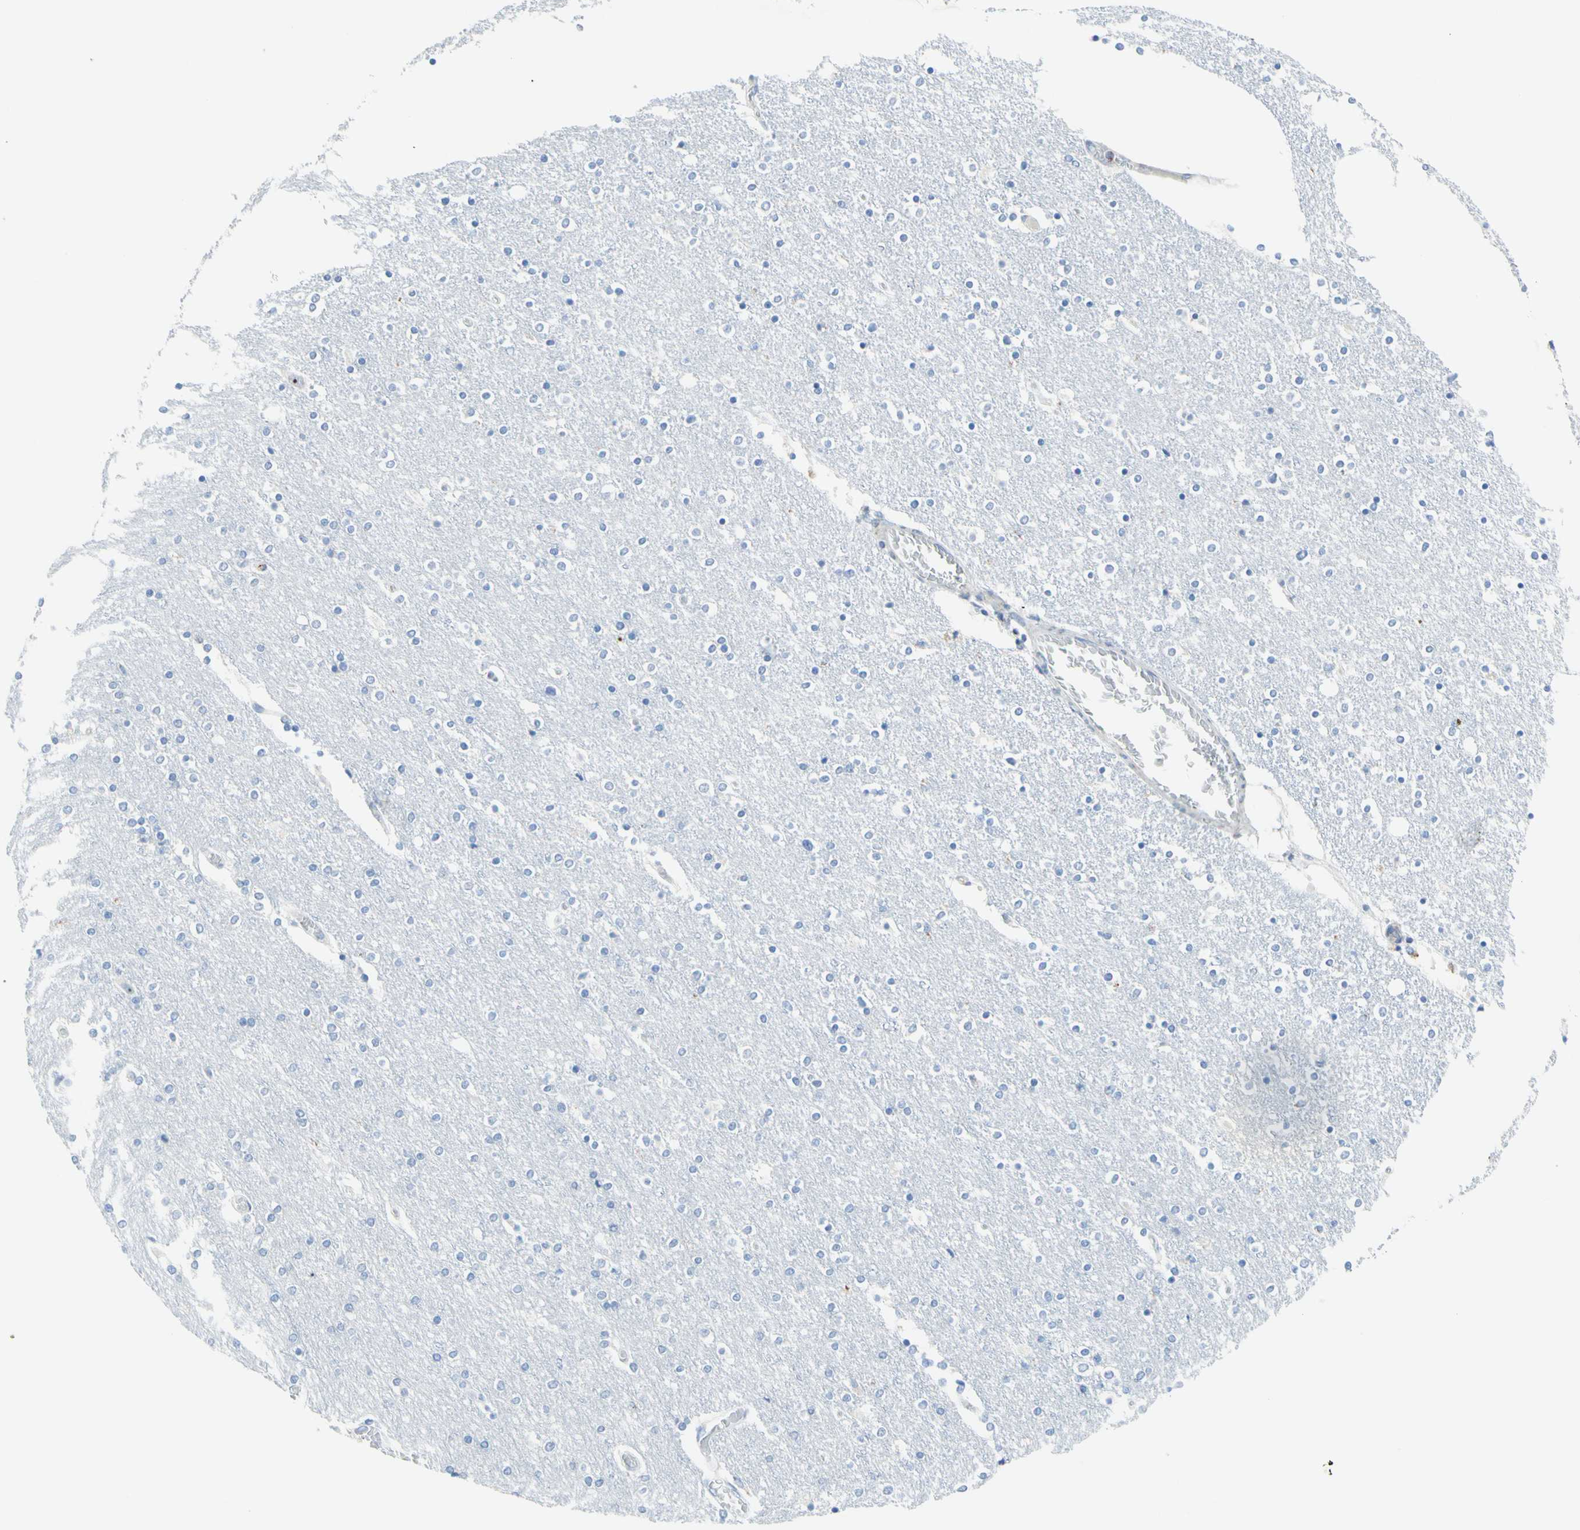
{"staining": {"intensity": "negative", "quantity": "none", "location": "none"}, "tissue": "caudate", "cell_type": "Glial cells", "image_type": "normal", "snomed": [{"axis": "morphology", "description": "Normal tissue, NOS"}, {"axis": "topography", "description": "Lateral ventricle wall"}], "caption": "This is a histopathology image of immunohistochemistry (IHC) staining of normal caudate, which shows no expression in glial cells.", "gene": "CYSLTR1", "patient": {"sex": "female", "age": 54}}